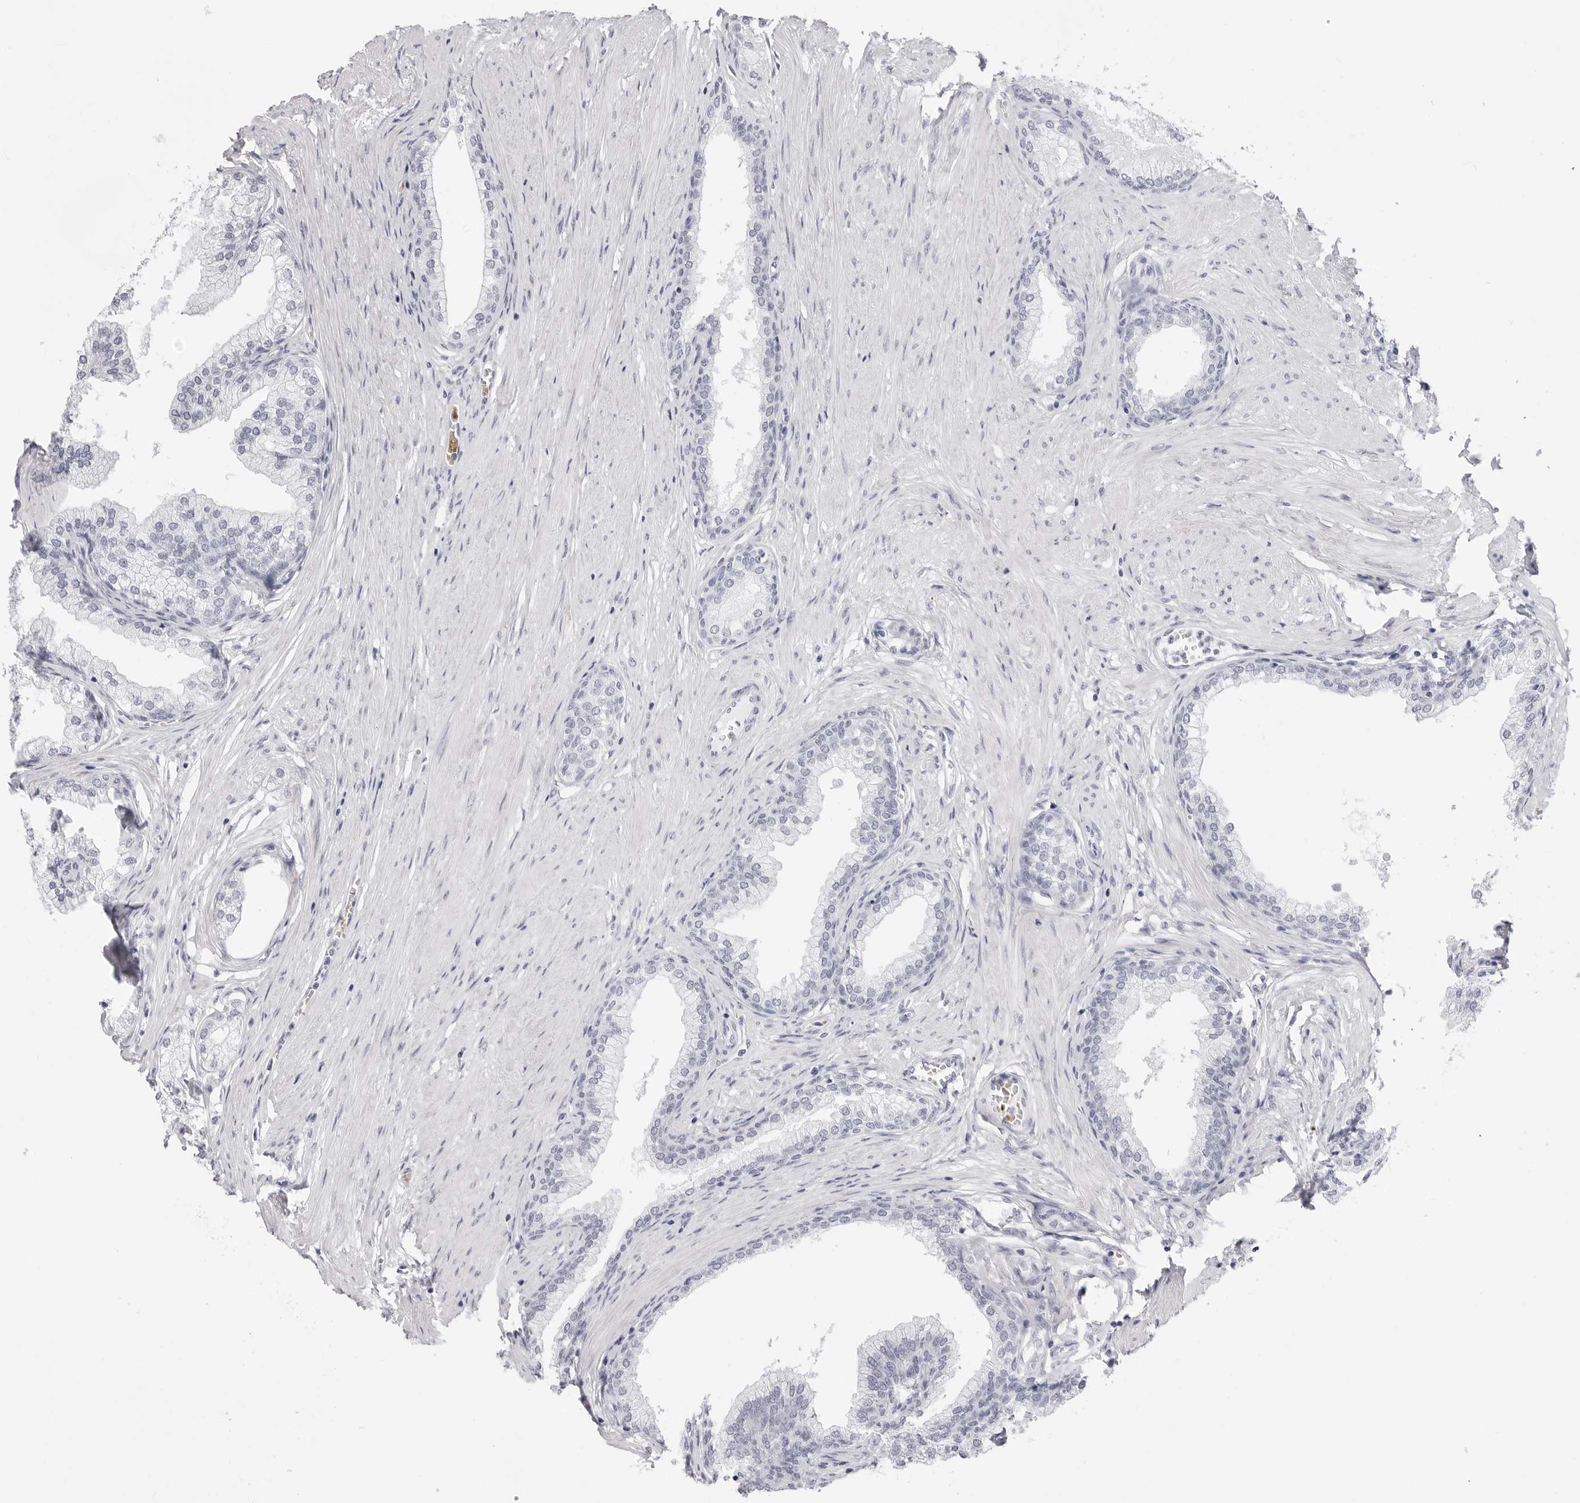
{"staining": {"intensity": "negative", "quantity": "none", "location": "none"}, "tissue": "prostate", "cell_type": "Glandular cells", "image_type": "normal", "snomed": [{"axis": "morphology", "description": "Normal tissue, NOS"}, {"axis": "morphology", "description": "Urothelial carcinoma, Low grade"}, {"axis": "topography", "description": "Urinary bladder"}, {"axis": "topography", "description": "Prostate"}], "caption": "DAB (3,3'-diaminobenzidine) immunohistochemical staining of normal prostate reveals no significant positivity in glandular cells. Brightfield microscopy of immunohistochemistry stained with DAB (brown) and hematoxylin (blue), captured at high magnification.", "gene": "TSSK1B", "patient": {"sex": "male", "age": 60}}